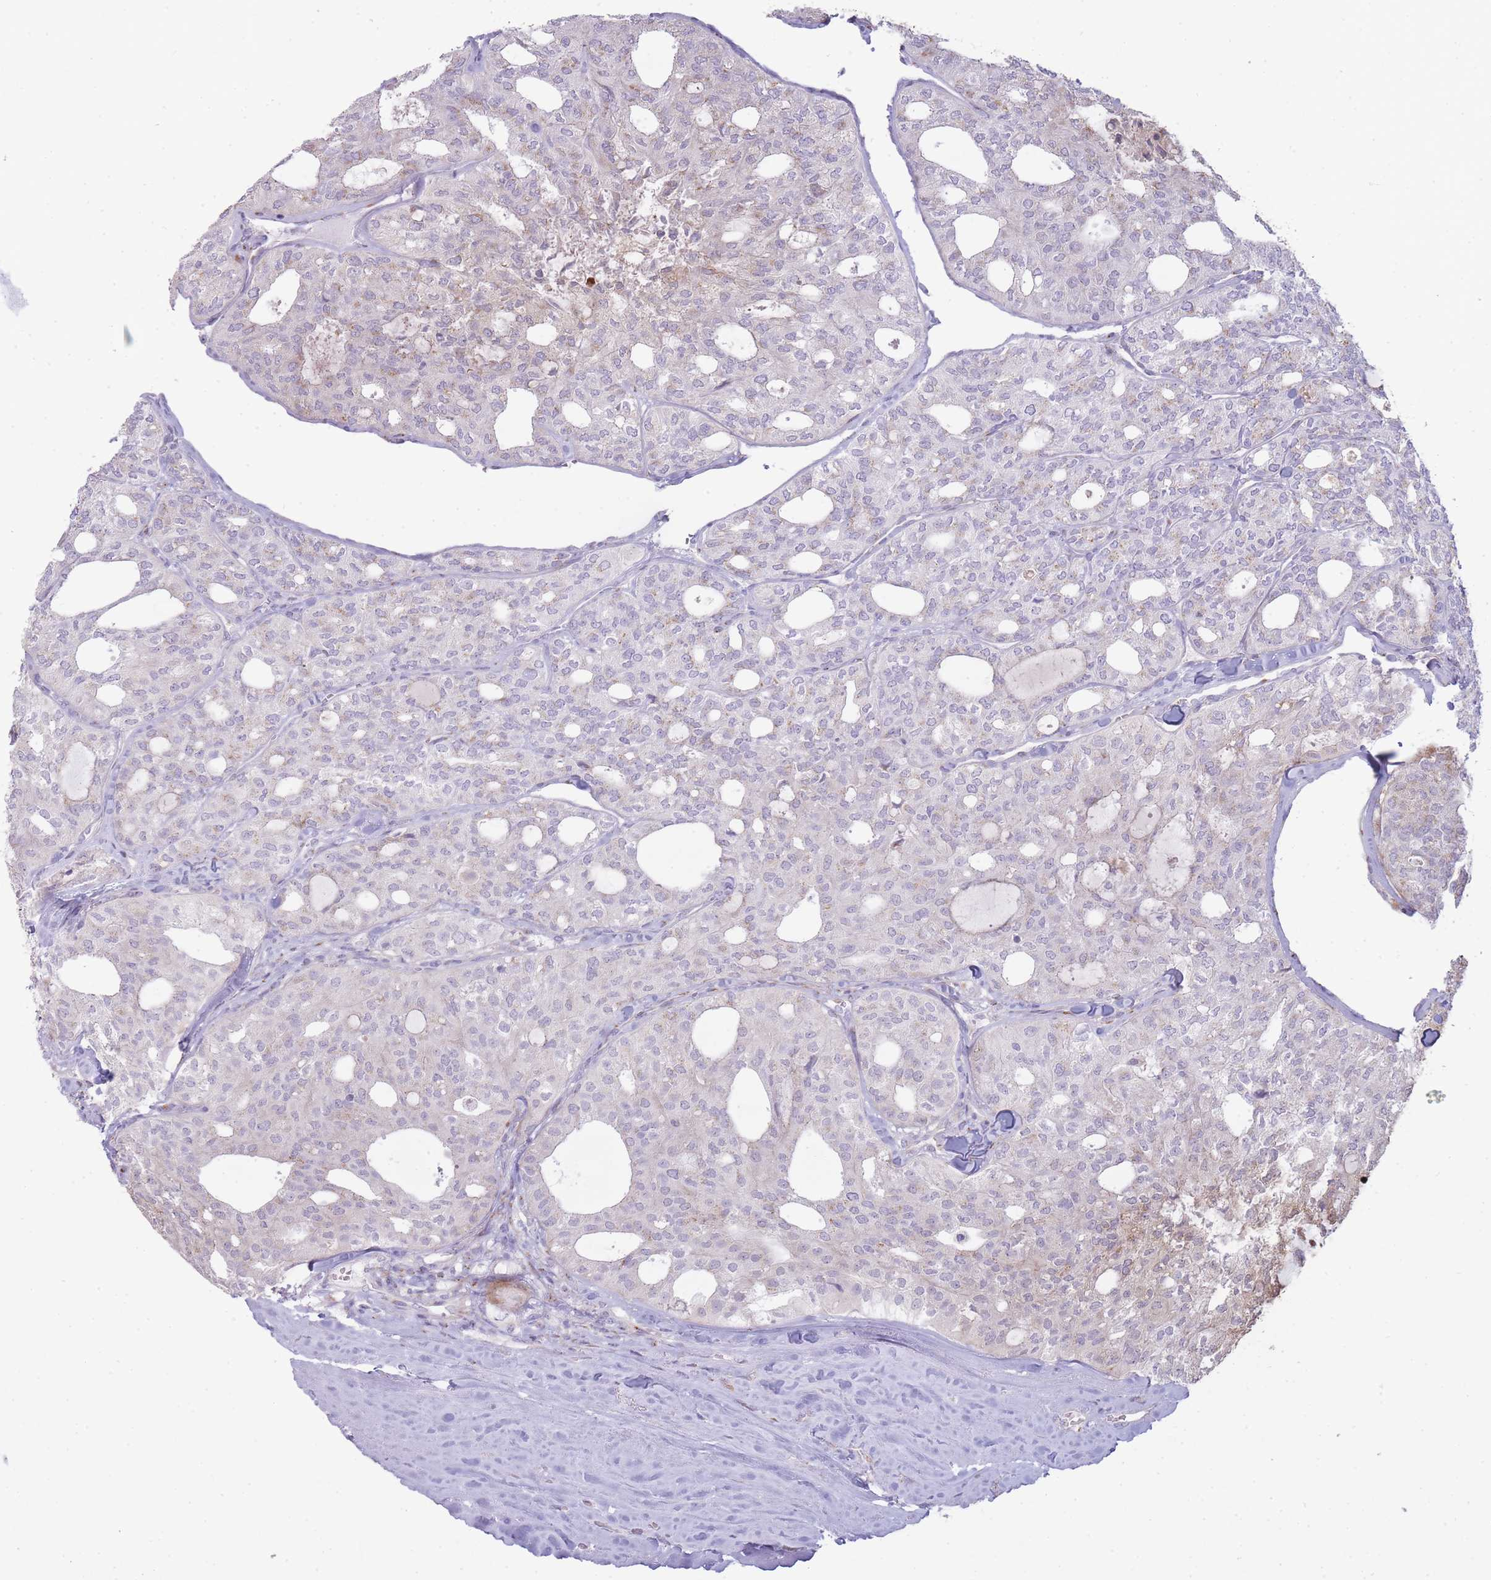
{"staining": {"intensity": "negative", "quantity": "none", "location": "none"}, "tissue": "thyroid cancer", "cell_type": "Tumor cells", "image_type": "cancer", "snomed": [{"axis": "morphology", "description": "Follicular adenoma carcinoma, NOS"}, {"axis": "topography", "description": "Thyroid gland"}], "caption": "Thyroid cancer was stained to show a protein in brown. There is no significant expression in tumor cells. (Stains: DAB (3,3'-diaminobenzidine) immunohistochemistry (IHC) with hematoxylin counter stain, Microscopy: brightfield microscopy at high magnification).", "gene": "PPP3R2", "patient": {"sex": "male", "age": 75}}